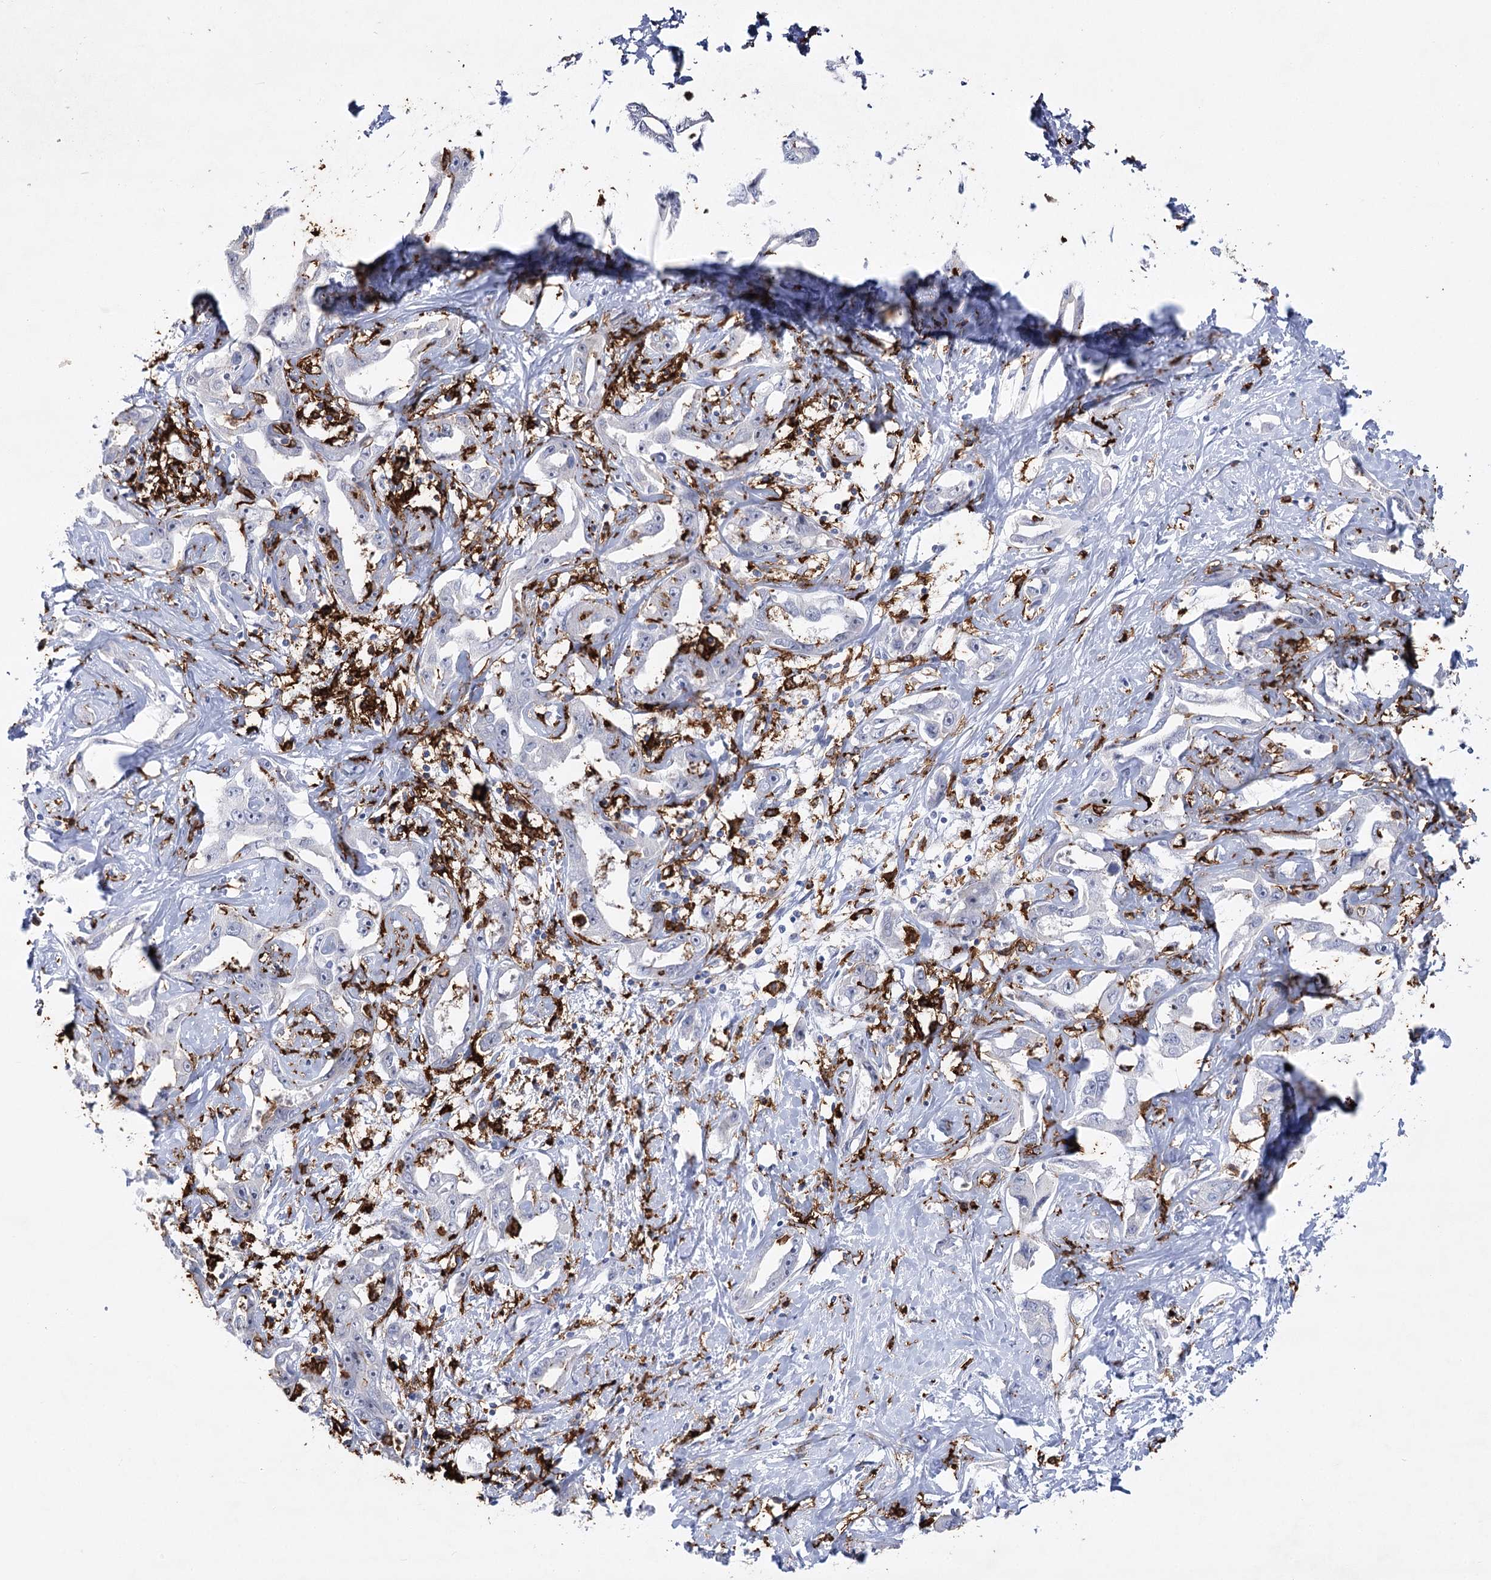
{"staining": {"intensity": "negative", "quantity": "none", "location": "none"}, "tissue": "liver cancer", "cell_type": "Tumor cells", "image_type": "cancer", "snomed": [{"axis": "morphology", "description": "Cholangiocarcinoma"}, {"axis": "topography", "description": "Liver"}], "caption": "There is no significant staining in tumor cells of liver cancer.", "gene": "PIWIL4", "patient": {"sex": "male", "age": 59}}